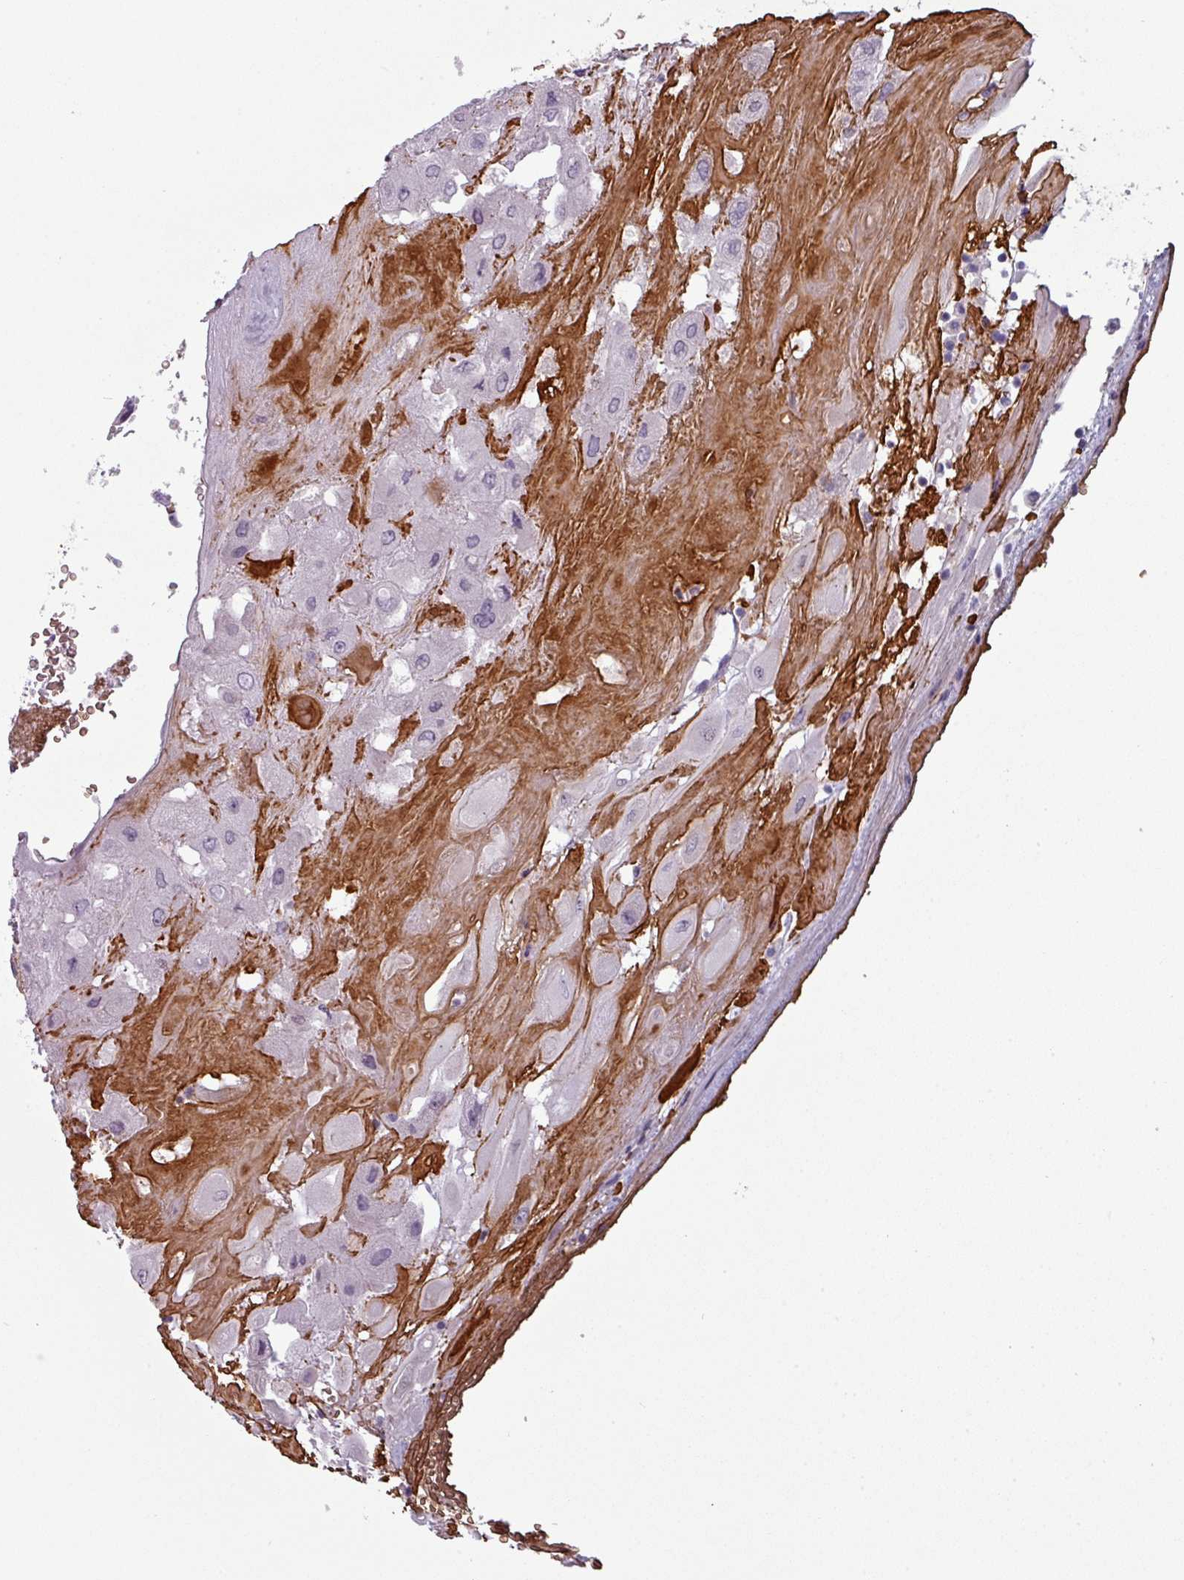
{"staining": {"intensity": "negative", "quantity": "none", "location": "none"}, "tissue": "placenta", "cell_type": "Decidual cells", "image_type": "normal", "snomed": [{"axis": "morphology", "description": "Normal tissue, NOS"}, {"axis": "topography", "description": "Placenta"}], "caption": "Decidual cells show no significant positivity in unremarkable placenta. Nuclei are stained in blue.", "gene": "AREL1", "patient": {"sex": "female", "age": 32}}